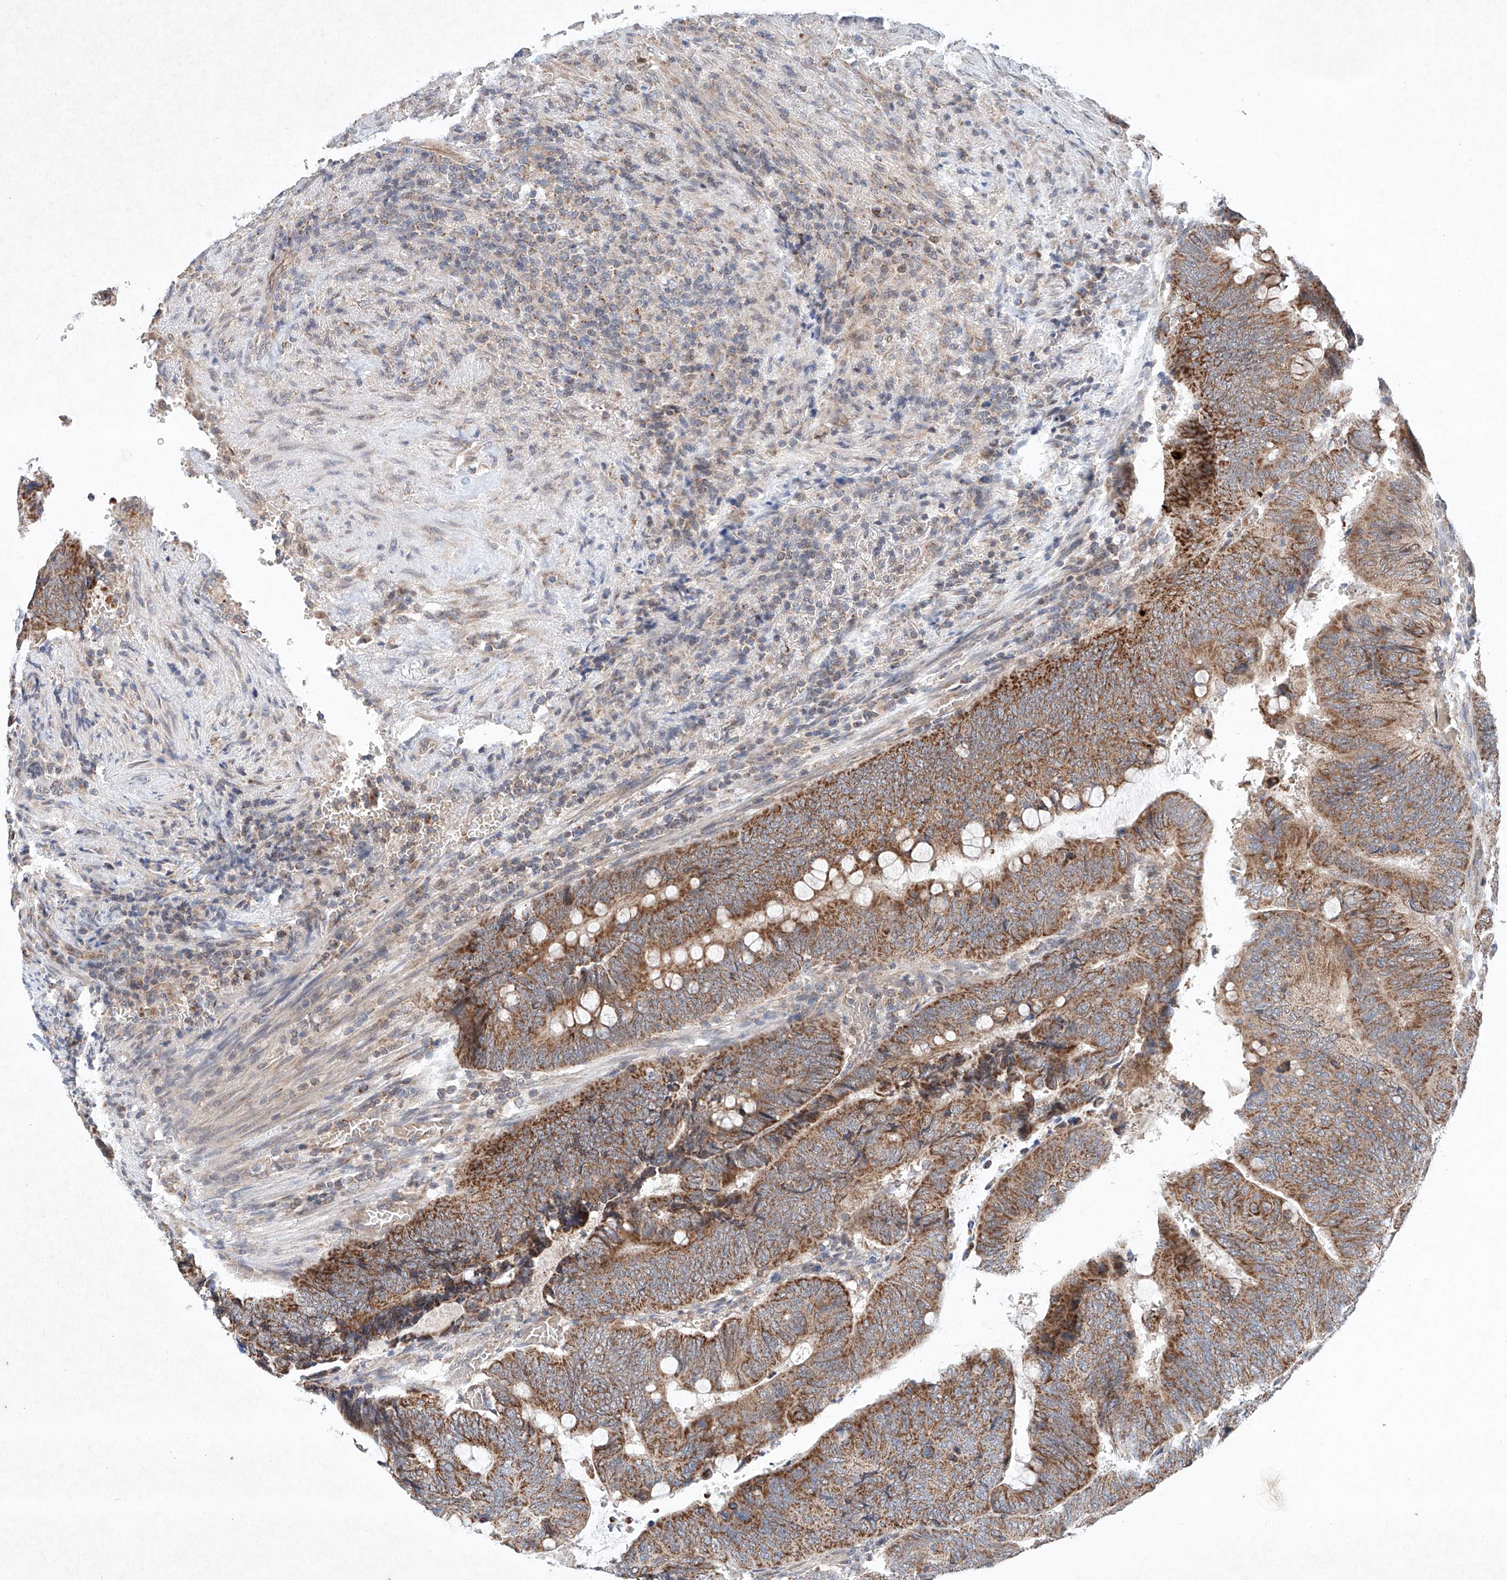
{"staining": {"intensity": "moderate", "quantity": "25%-75%", "location": "cytoplasmic/membranous"}, "tissue": "colorectal cancer", "cell_type": "Tumor cells", "image_type": "cancer", "snomed": [{"axis": "morphology", "description": "Normal tissue, NOS"}, {"axis": "morphology", "description": "Adenocarcinoma, NOS"}, {"axis": "topography", "description": "Rectum"}, {"axis": "topography", "description": "Peripheral nerve tissue"}], "caption": "Immunohistochemistry (DAB) staining of adenocarcinoma (colorectal) displays moderate cytoplasmic/membranous protein staining in about 25%-75% of tumor cells.", "gene": "FASTK", "patient": {"sex": "male", "age": 92}}